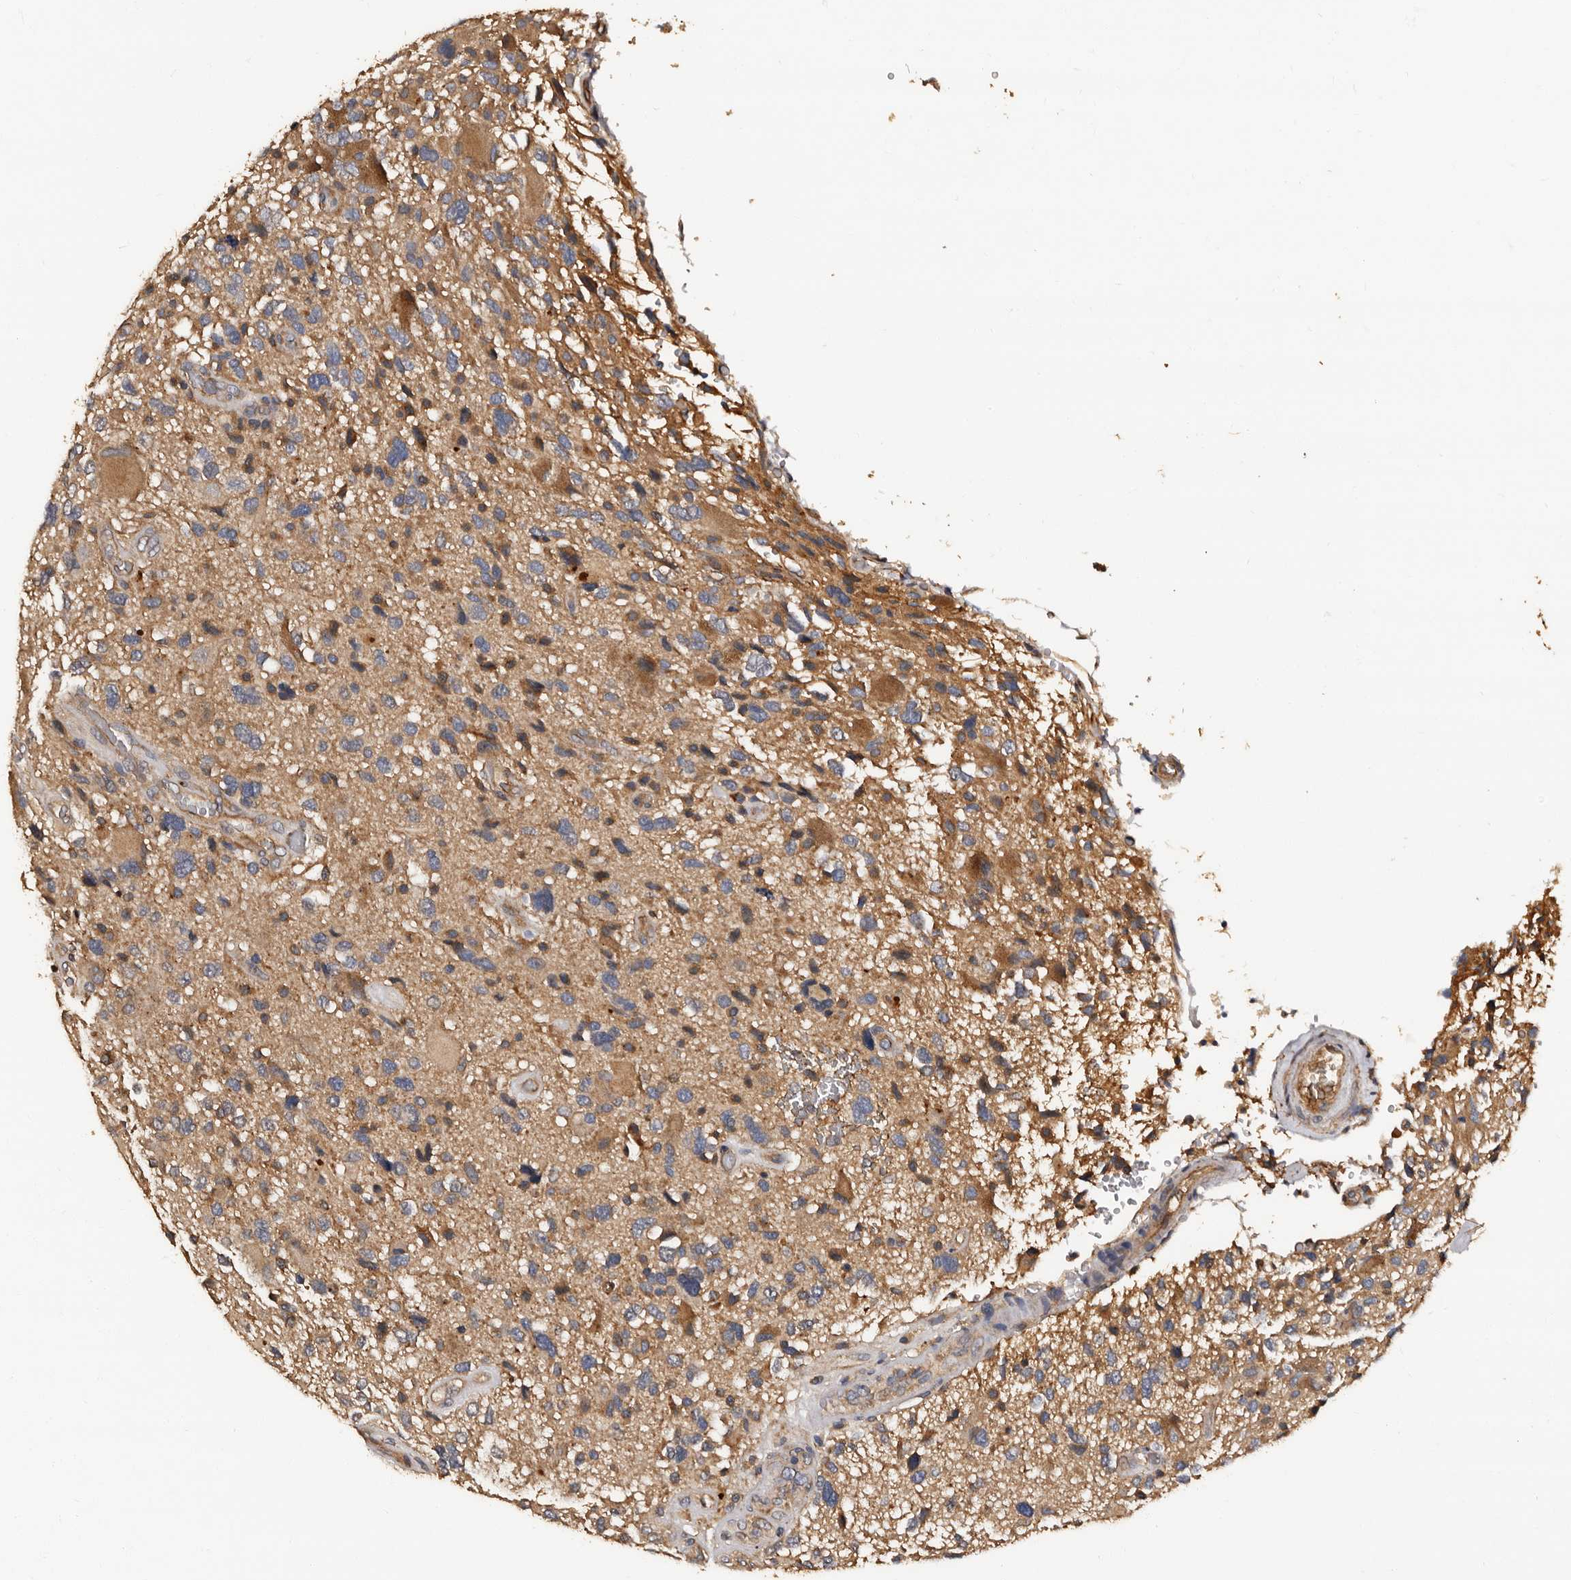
{"staining": {"intensity": "moderate", "quantity": "<25%", "location": "cytoplasmic/membranous"}, "tissue": "glioma", "cell_type": "Tumor cells", "image_type": "cancer", "snomed": [{"axis": "morphology", "description": "Glioma, malignant, High grade"}, {"axis": "topography", "description": "Brain"}], "caption": "A brown stain shows moderate cytoplasmic/membranous staining of a protein in malignant glioma (high-grade) tumor cells.", "gene": "ADCK5", "patient": {"sex": "male", "age": 33}}